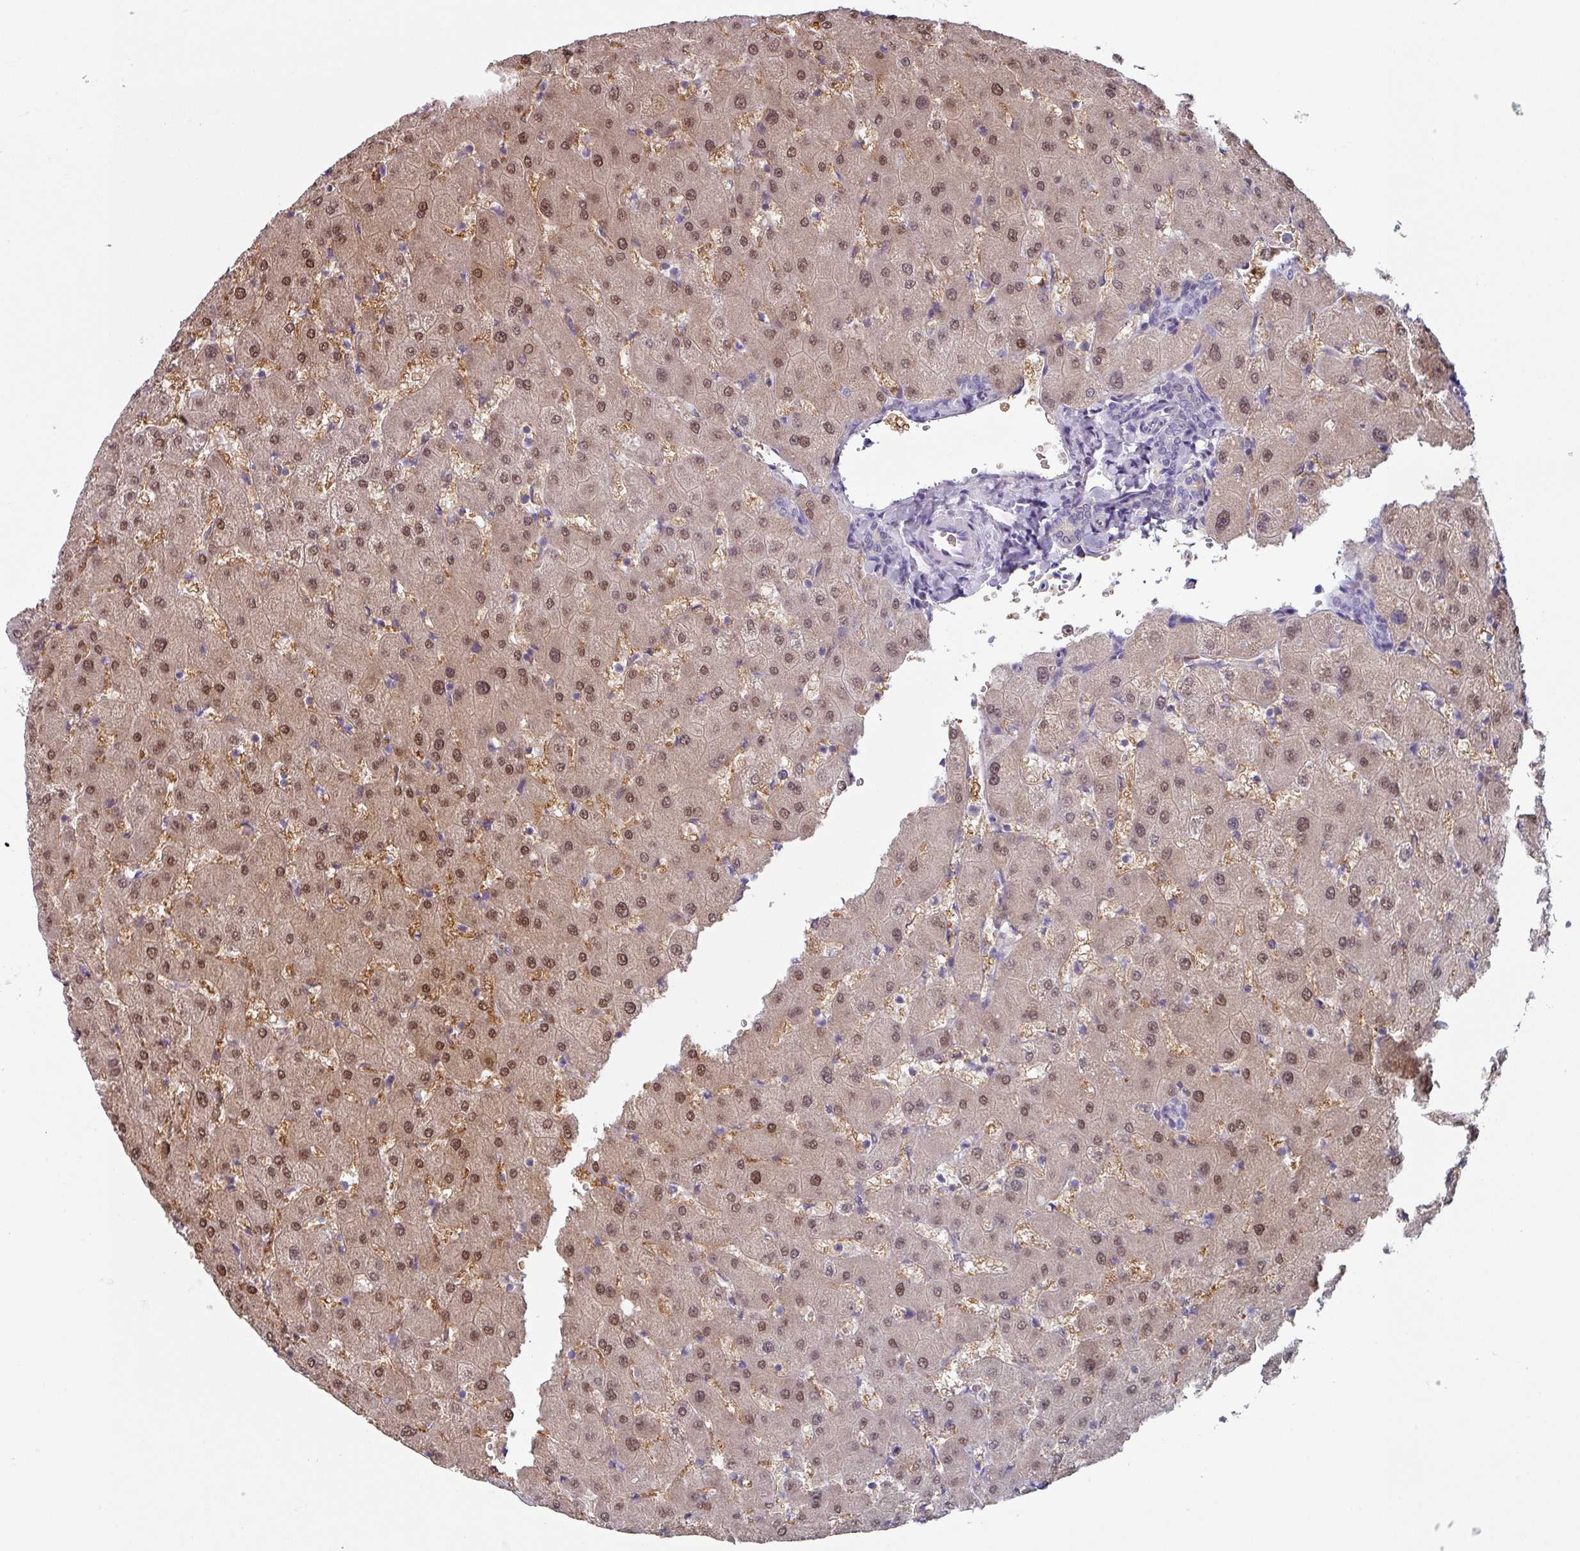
{"staining": {"intensity": "negative", "quantity": "none", "location": "none"}, "tissue": "liver", "cell_type": "Cholangiocytes", "image_type": "normal", "snomed": [{"axis": "morphology", "description": "Normal tissue, NOS"}, {"axis": "topography", "description": "Liver"}], "caption": "DAB immunohistochemical staining of benign human liver reveals no significant expression in cholangiocytes.", "gene": "DEFB115", "patient": {"sex": "female", "age": 63}}